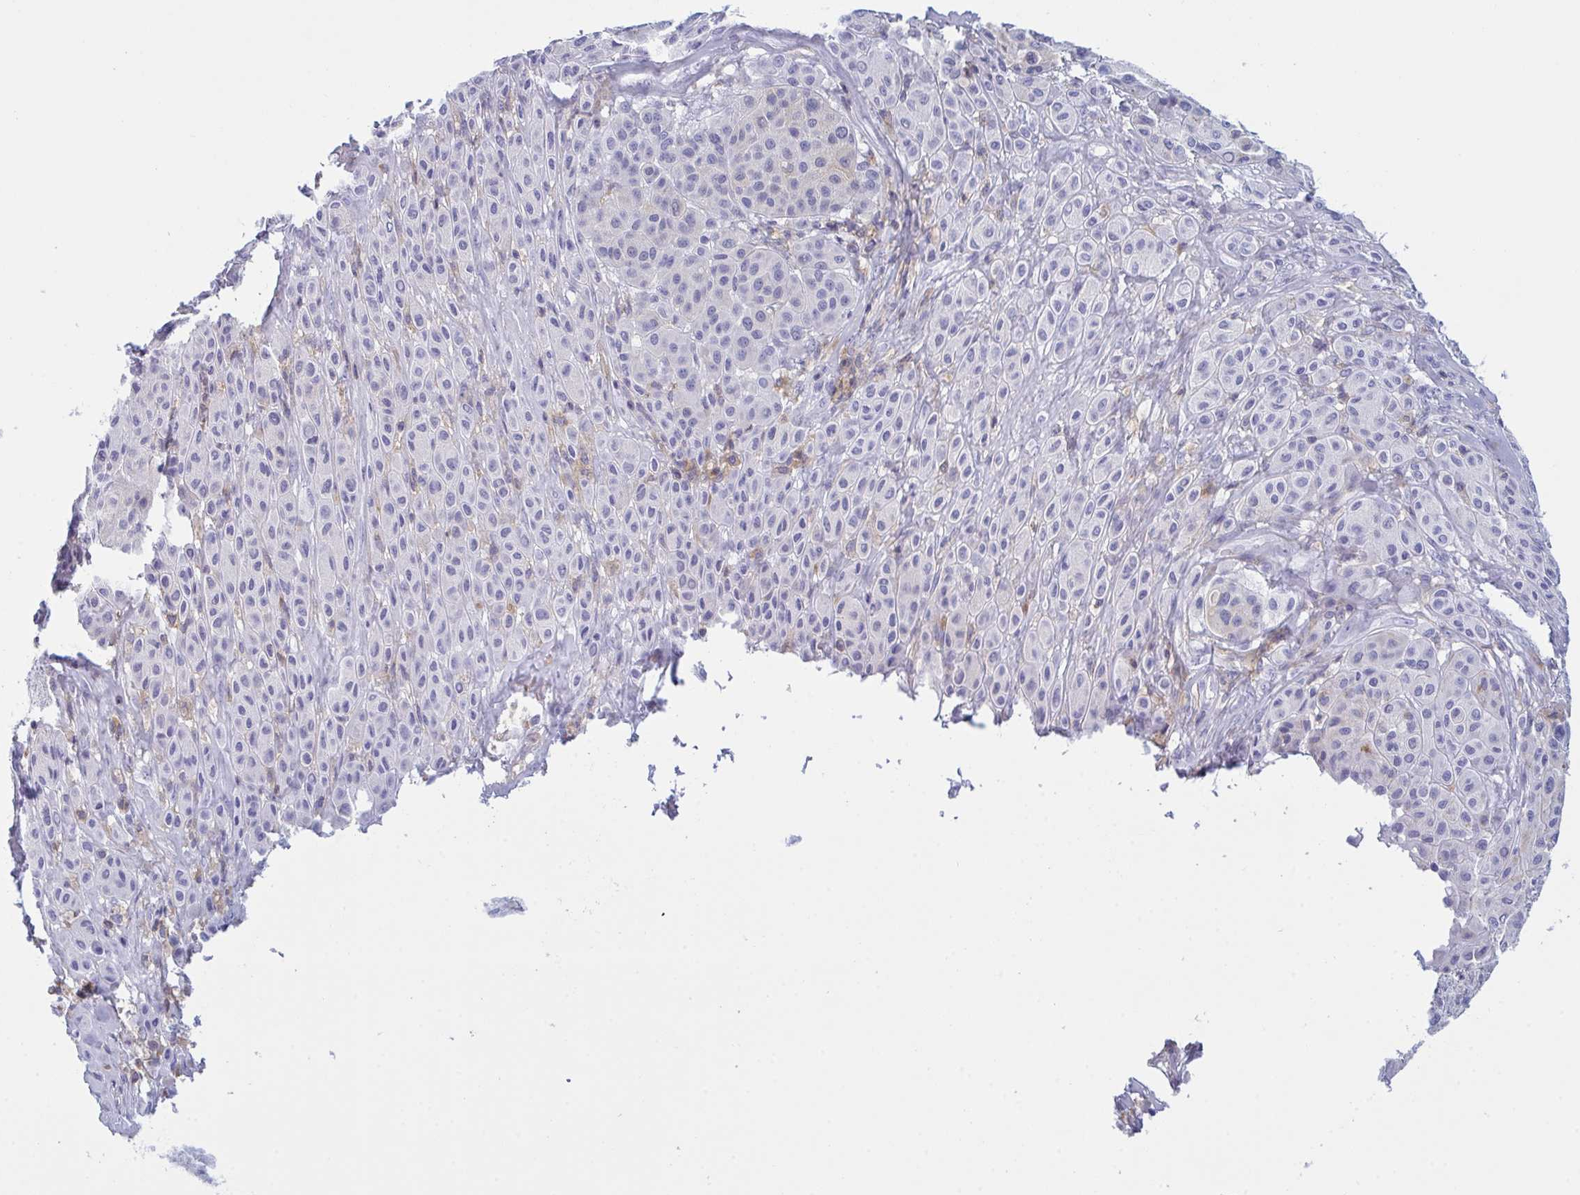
{"staining": {"intensity": "negative", "quantity": "none", "location": "none"}, "tissue": "melanoma", "cell_type": "Tumor cells", "image_type": "cancer", "snomed": [{"axis": "morphology", "description": "Malignant melanoma, Metastatic site"}, {"axis": "topography", "description": "Smooth muscle"}], "caption": "Melanoma stained for a protein using immunohistochemistry (IHC) demonstrates no expression tumor cells.", "gene": "MYO1F", "patient": {"sex": "male", "age": 41}}